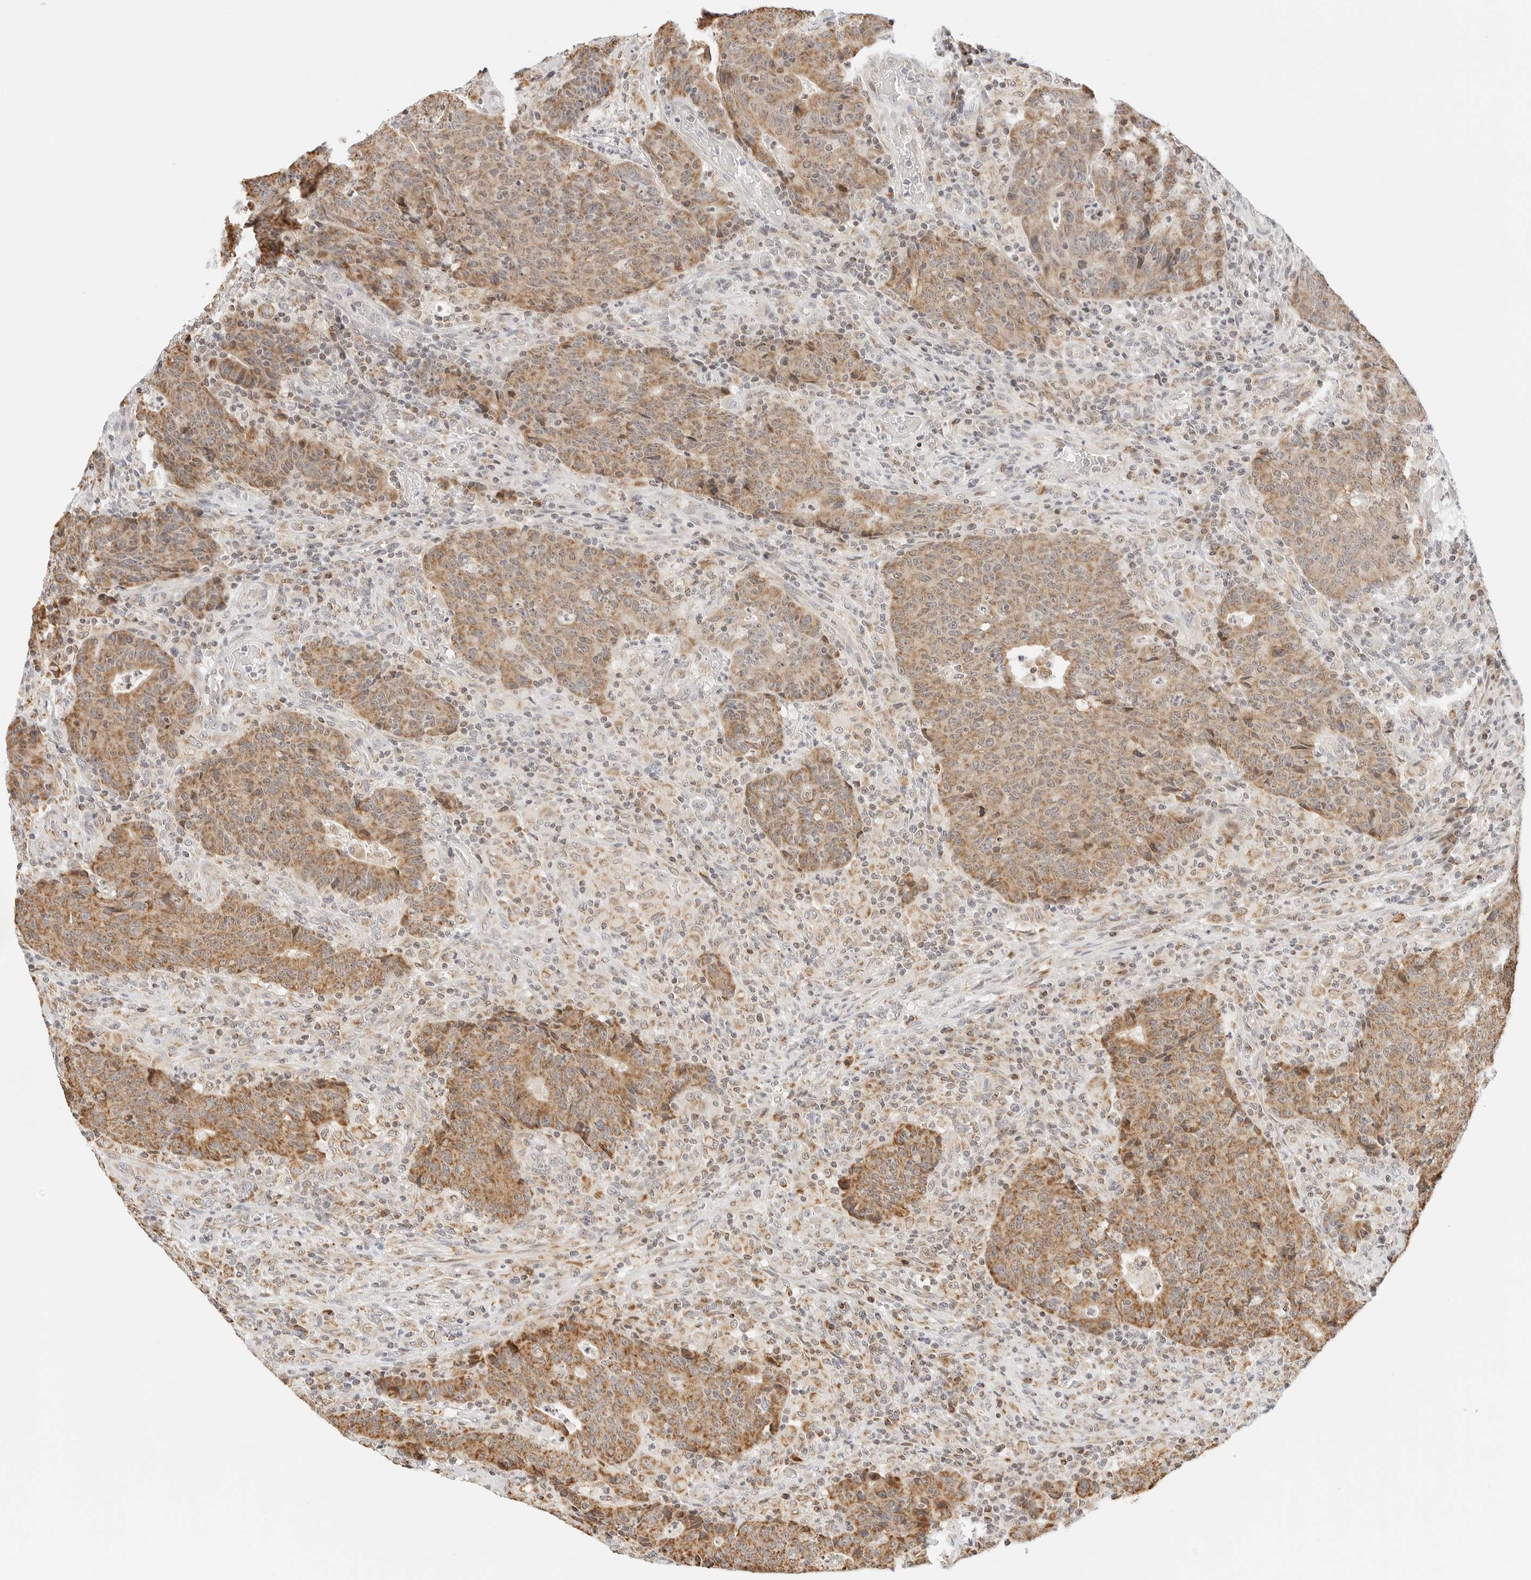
{"staining": {"intensity": "moderate", "quantity": ">75%", "location": "cytoplasmic/membranous"}, "tissue": "colorectal cancer", "cell_type": "Tumor cells", "image_type": "cancer", "snomed": [{"axis": "morphology", "description": "Adenocarcinoma, NOS"}, {"axis": "topography", "description": "Colon"}], "caption": "The image reveals staining of colorectal adenocarcinoma, revealing moderate cytoplasmic/membranous protein expression (brown color) within tumor cells.", "gene": "ATL1", "patient": {"sex": "female", "age": 75}}